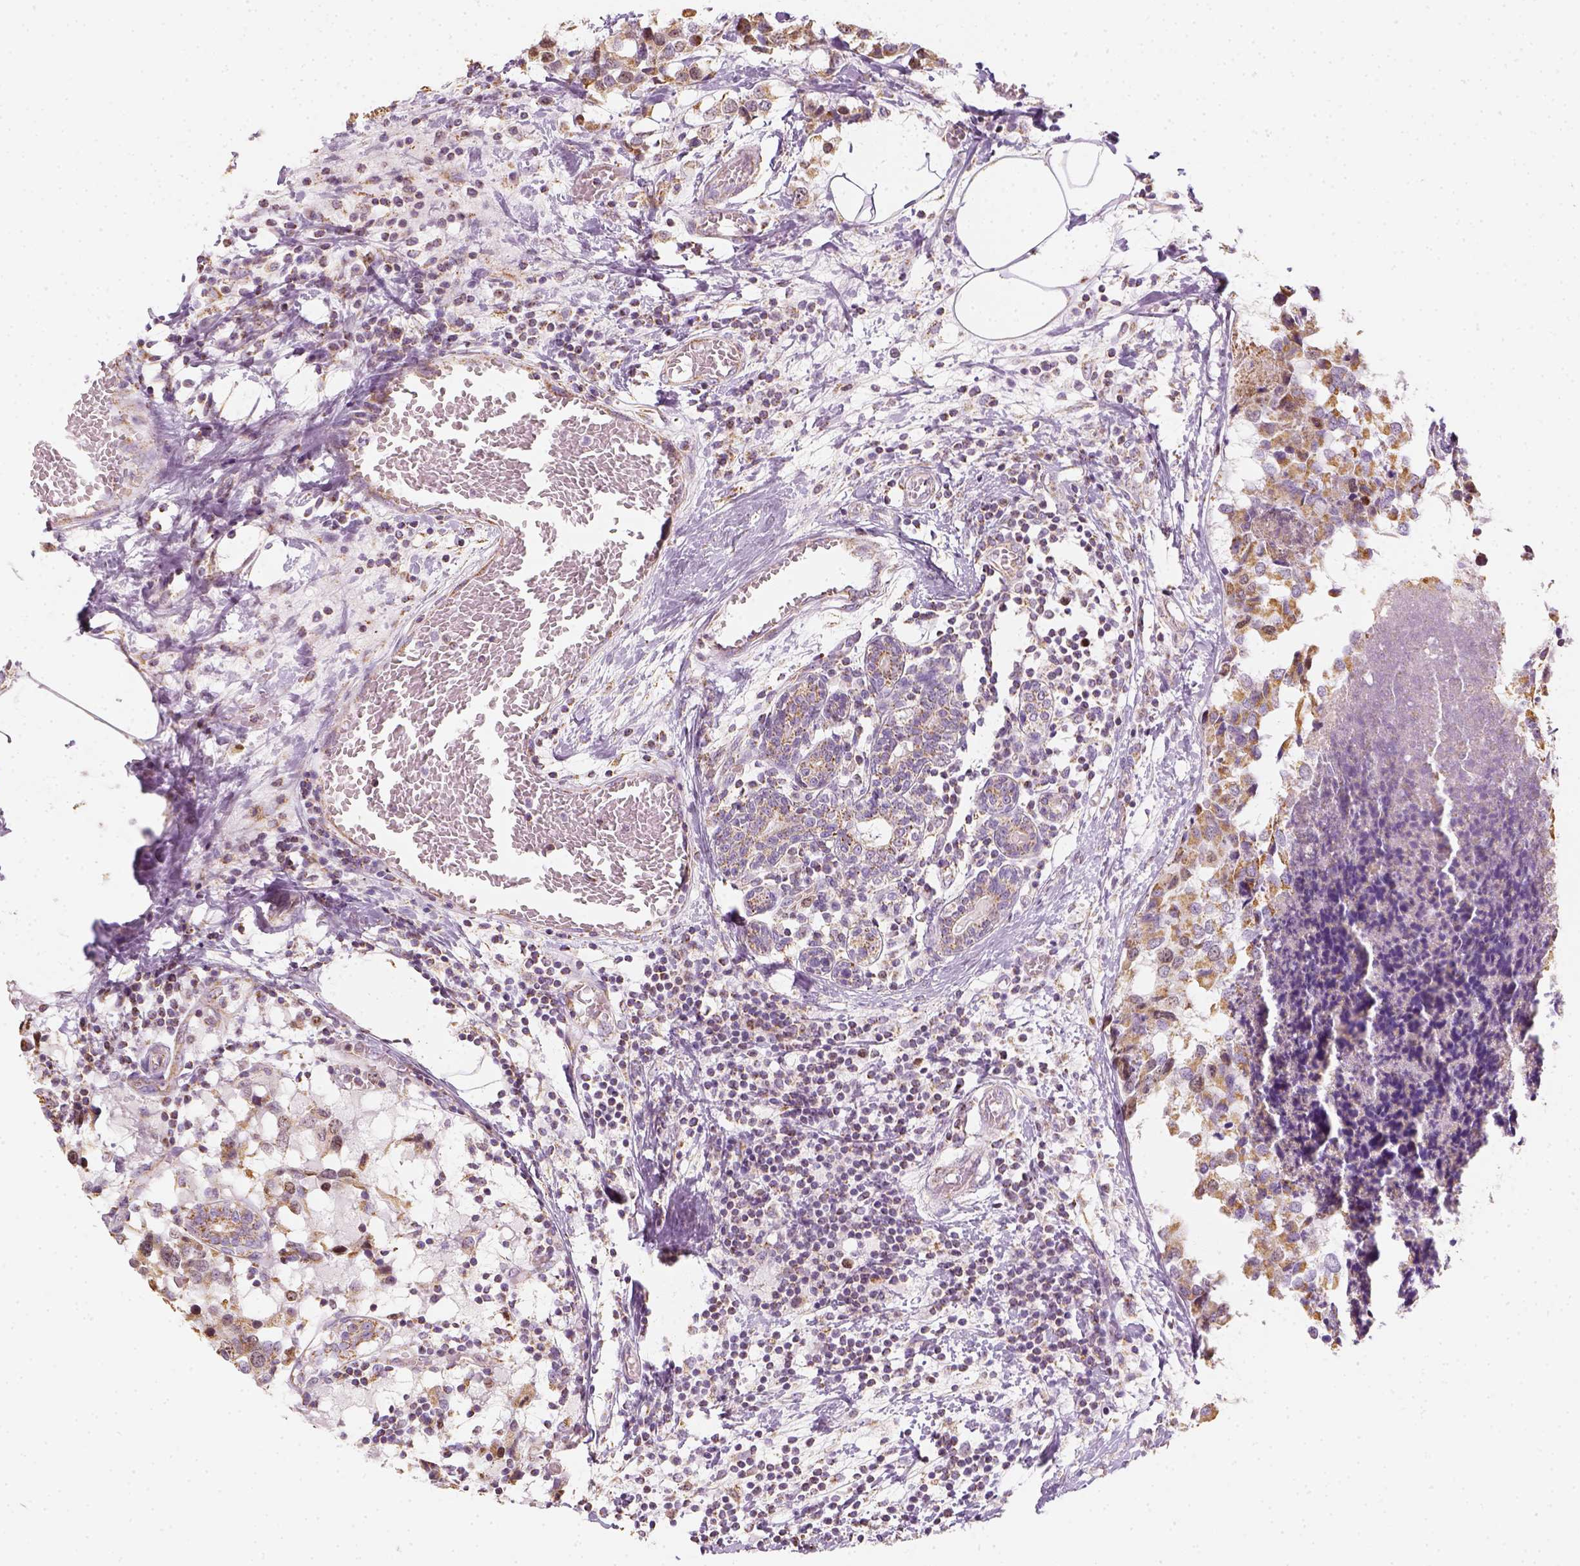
{"staining": {"intensity": "moderate", "quantity": ">75%", "location": "cytoplasmic/membranous"}, "tissue": "breast cancer", "cell_type": "Tumor cells", "image_type": "cancer", "snomed": [{"axis": "morphology", "description": "Lobular carcinoma"}, {"axis": "topography", "description": "Breast"}], "caption": "Immunohistochemical staining of human breast lobular carcinoma displays medium levels of moderate cytoplasmic/membranous protein positivity in approximately >75% of tumor cells.", "gene": "LCA5", "patient": {"sex": "female", "age": 59}}